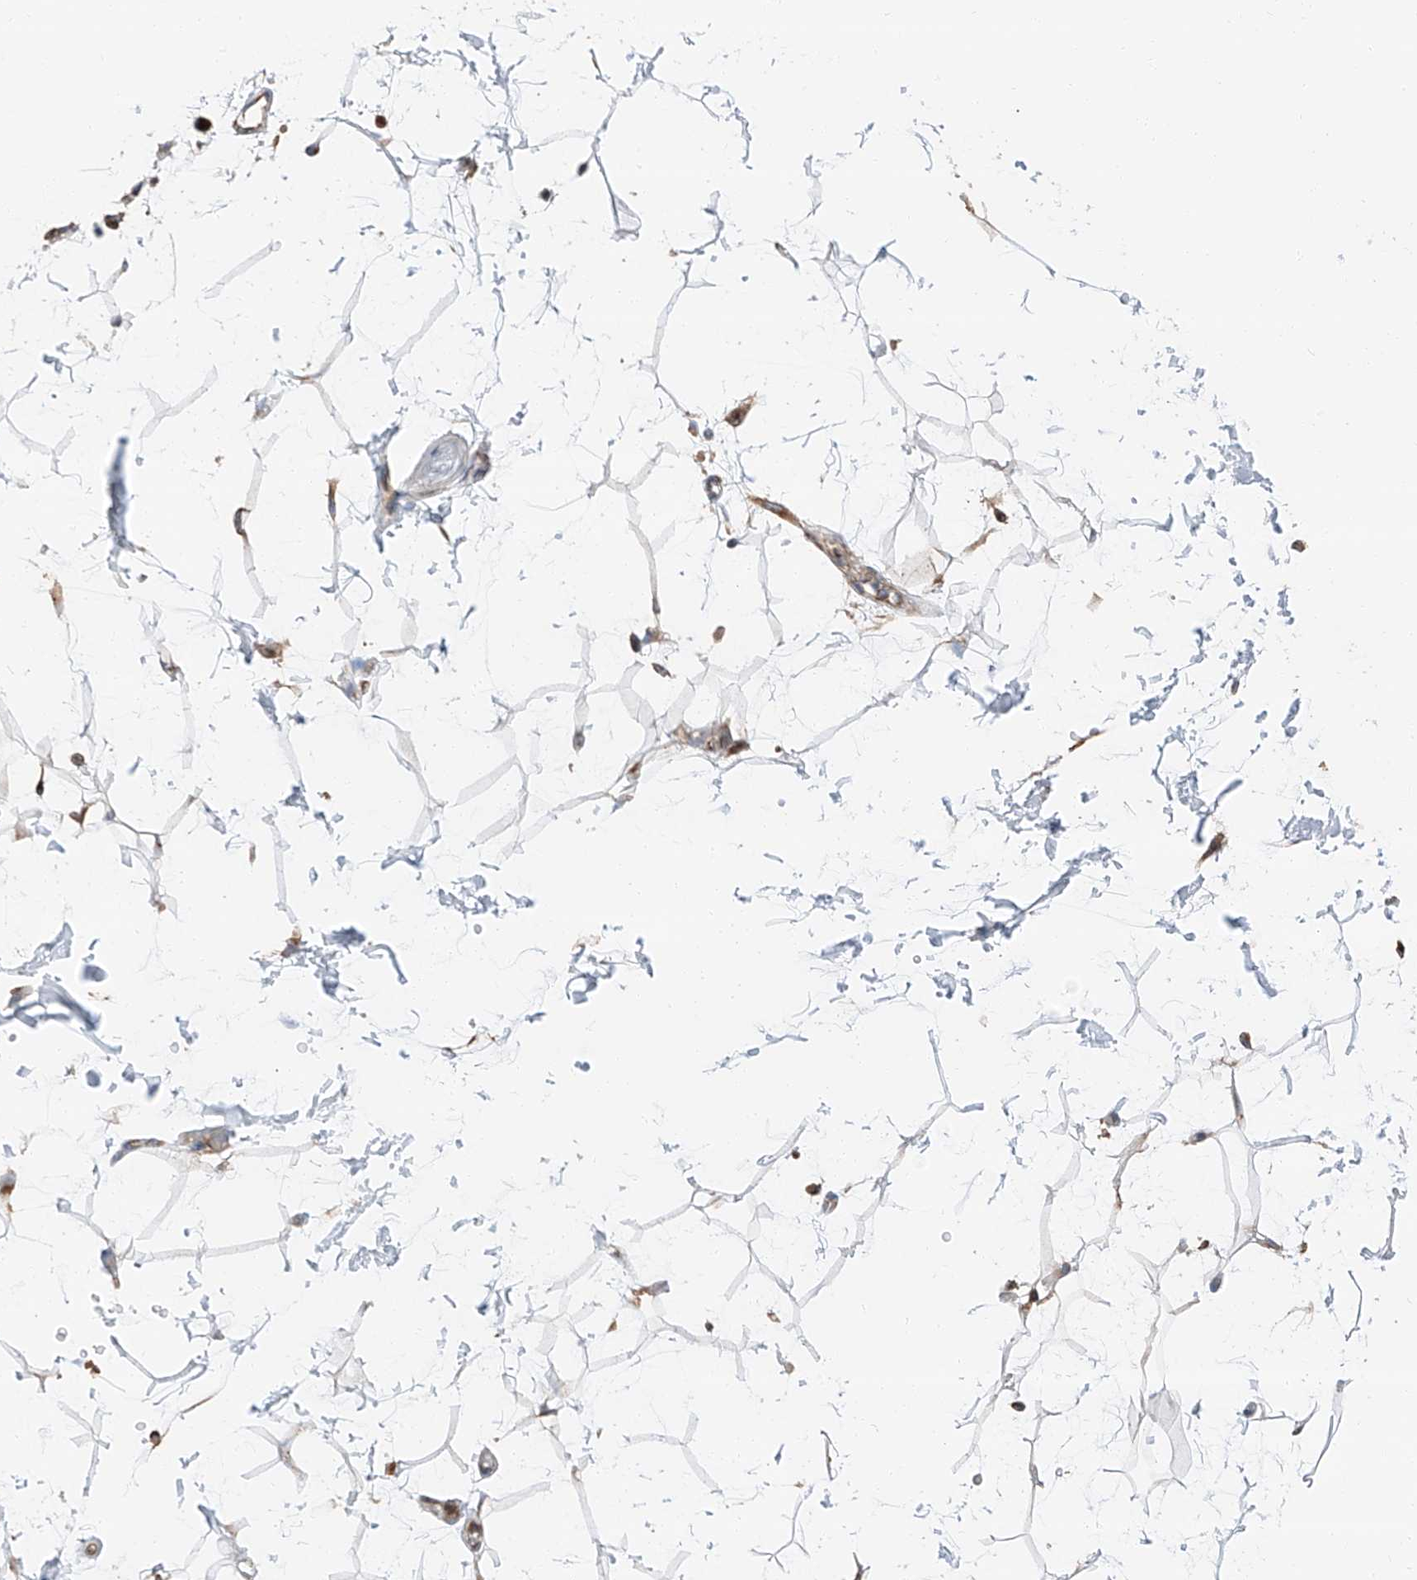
{"staining": {"intensity": "moderate", "quantity": "25%-75%", "location": "cytoplasmic/membranous"}, "tissue": "adipose tissue", "cell_type": "Adipocytes", "image_type": "normal", "snomed": [{"axis": "morphology", "description": "Normal tissue, NOS"}, {"axis": "topography", "description": "Soft tissue"}], "caption": "This image demonstrates unremarkable adipose tissue stained with immunohistochemistry to label a protein in brown. The cytoplasmic/membranous of adipocytes show moderate positivity for the protein. Nuclei are counter-stained blue.", "gene": "ZC3H15", "patient": {"sex": "male", "age": 72}}